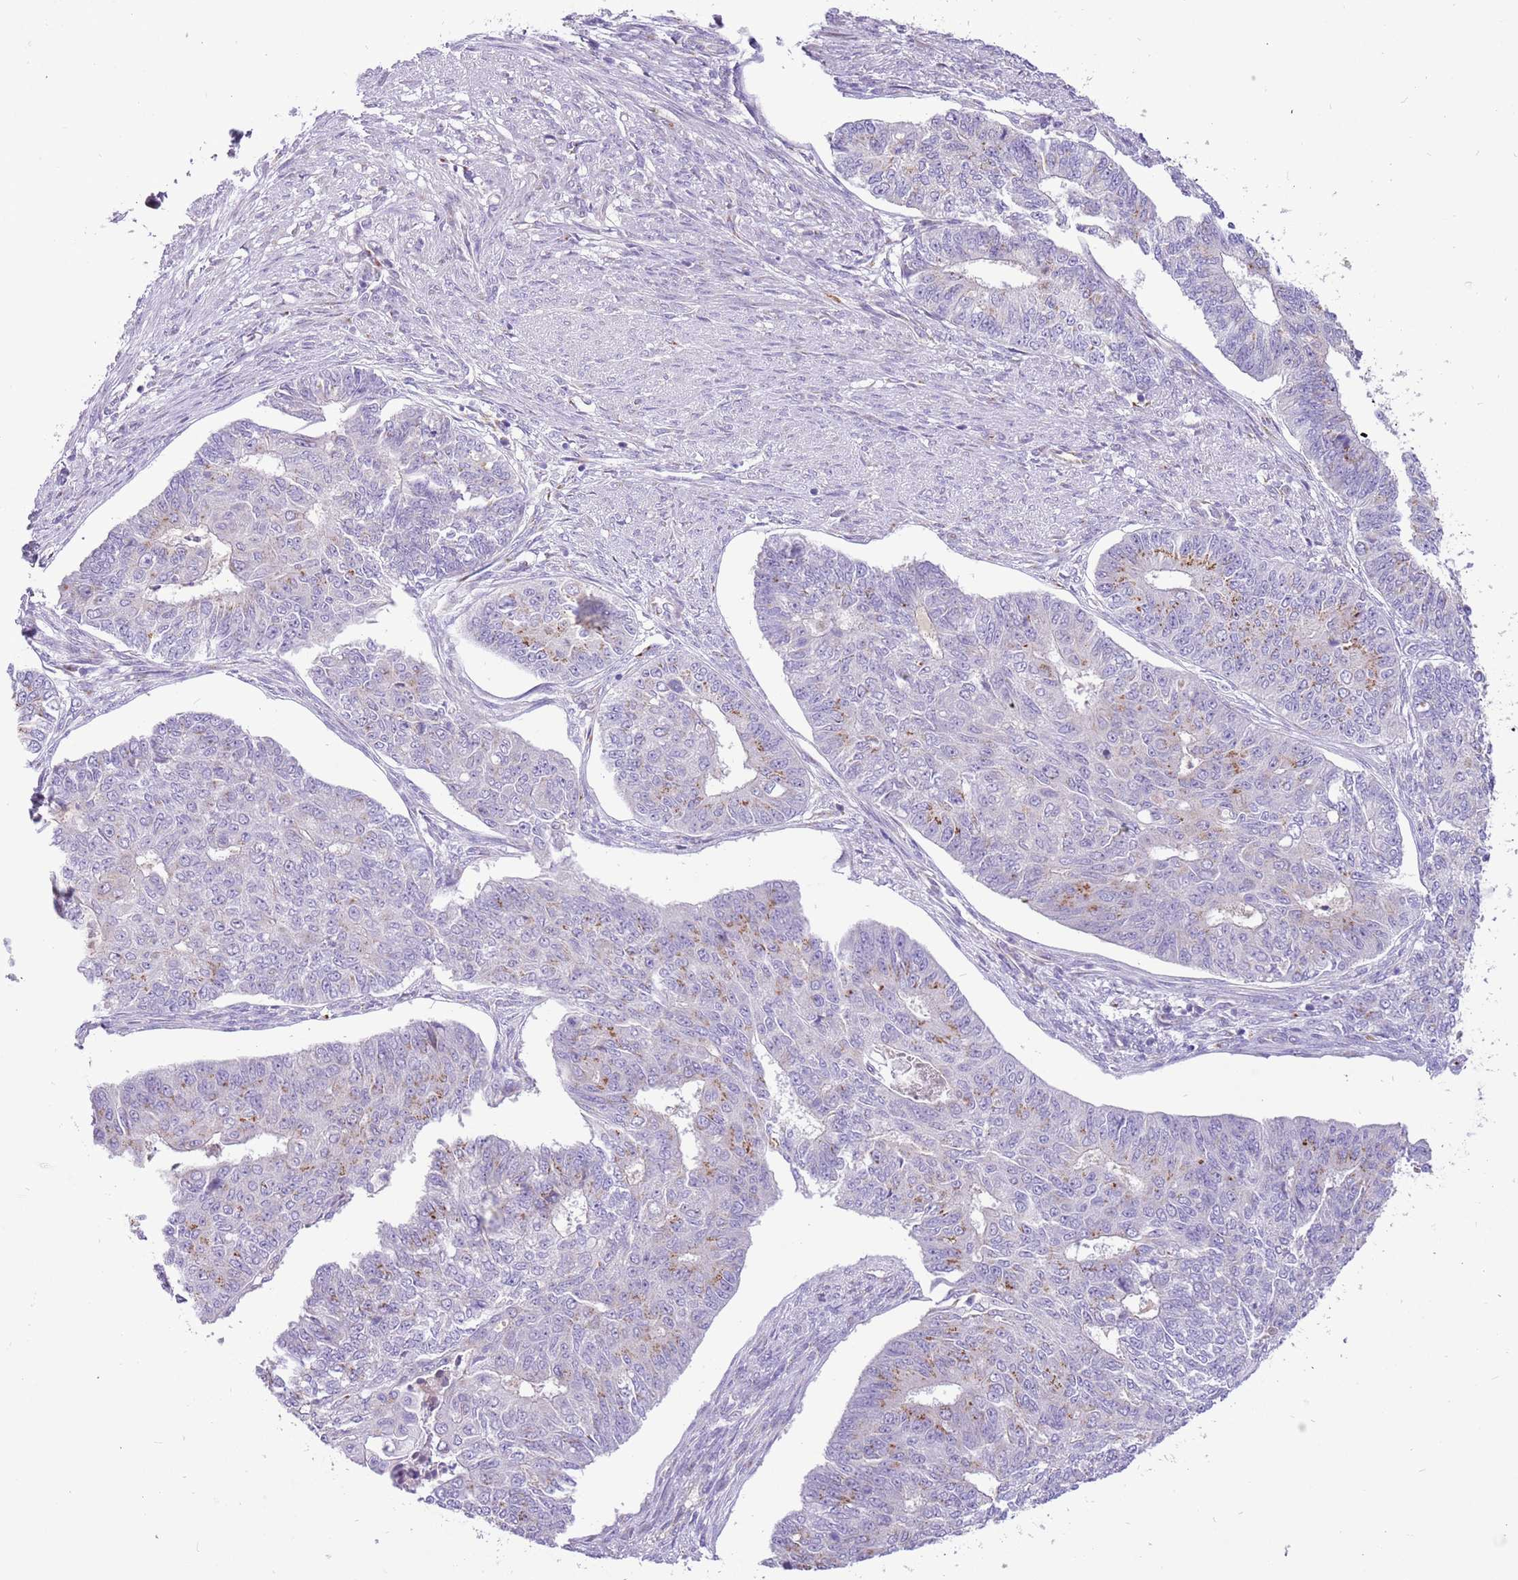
{"staining": {"intensity": "weak", "quantity": "<25%", "location": "cytoplasmic/membranous"}, "tissue": "endometrial cancer", "cell_type": "Tumor cells", "image_type": "cancer", "snomed": [{"axis": "morphology", "description": "Adenocarcinoma, NOS"}, {"axis": "topography", "description": "Endometrium"}], "caption": "Micrograph shows no protein staining in tumor cells of endometrial cancer tissue.", "gene": "COX17", "patient": {"sex": "female", "age": 32}}